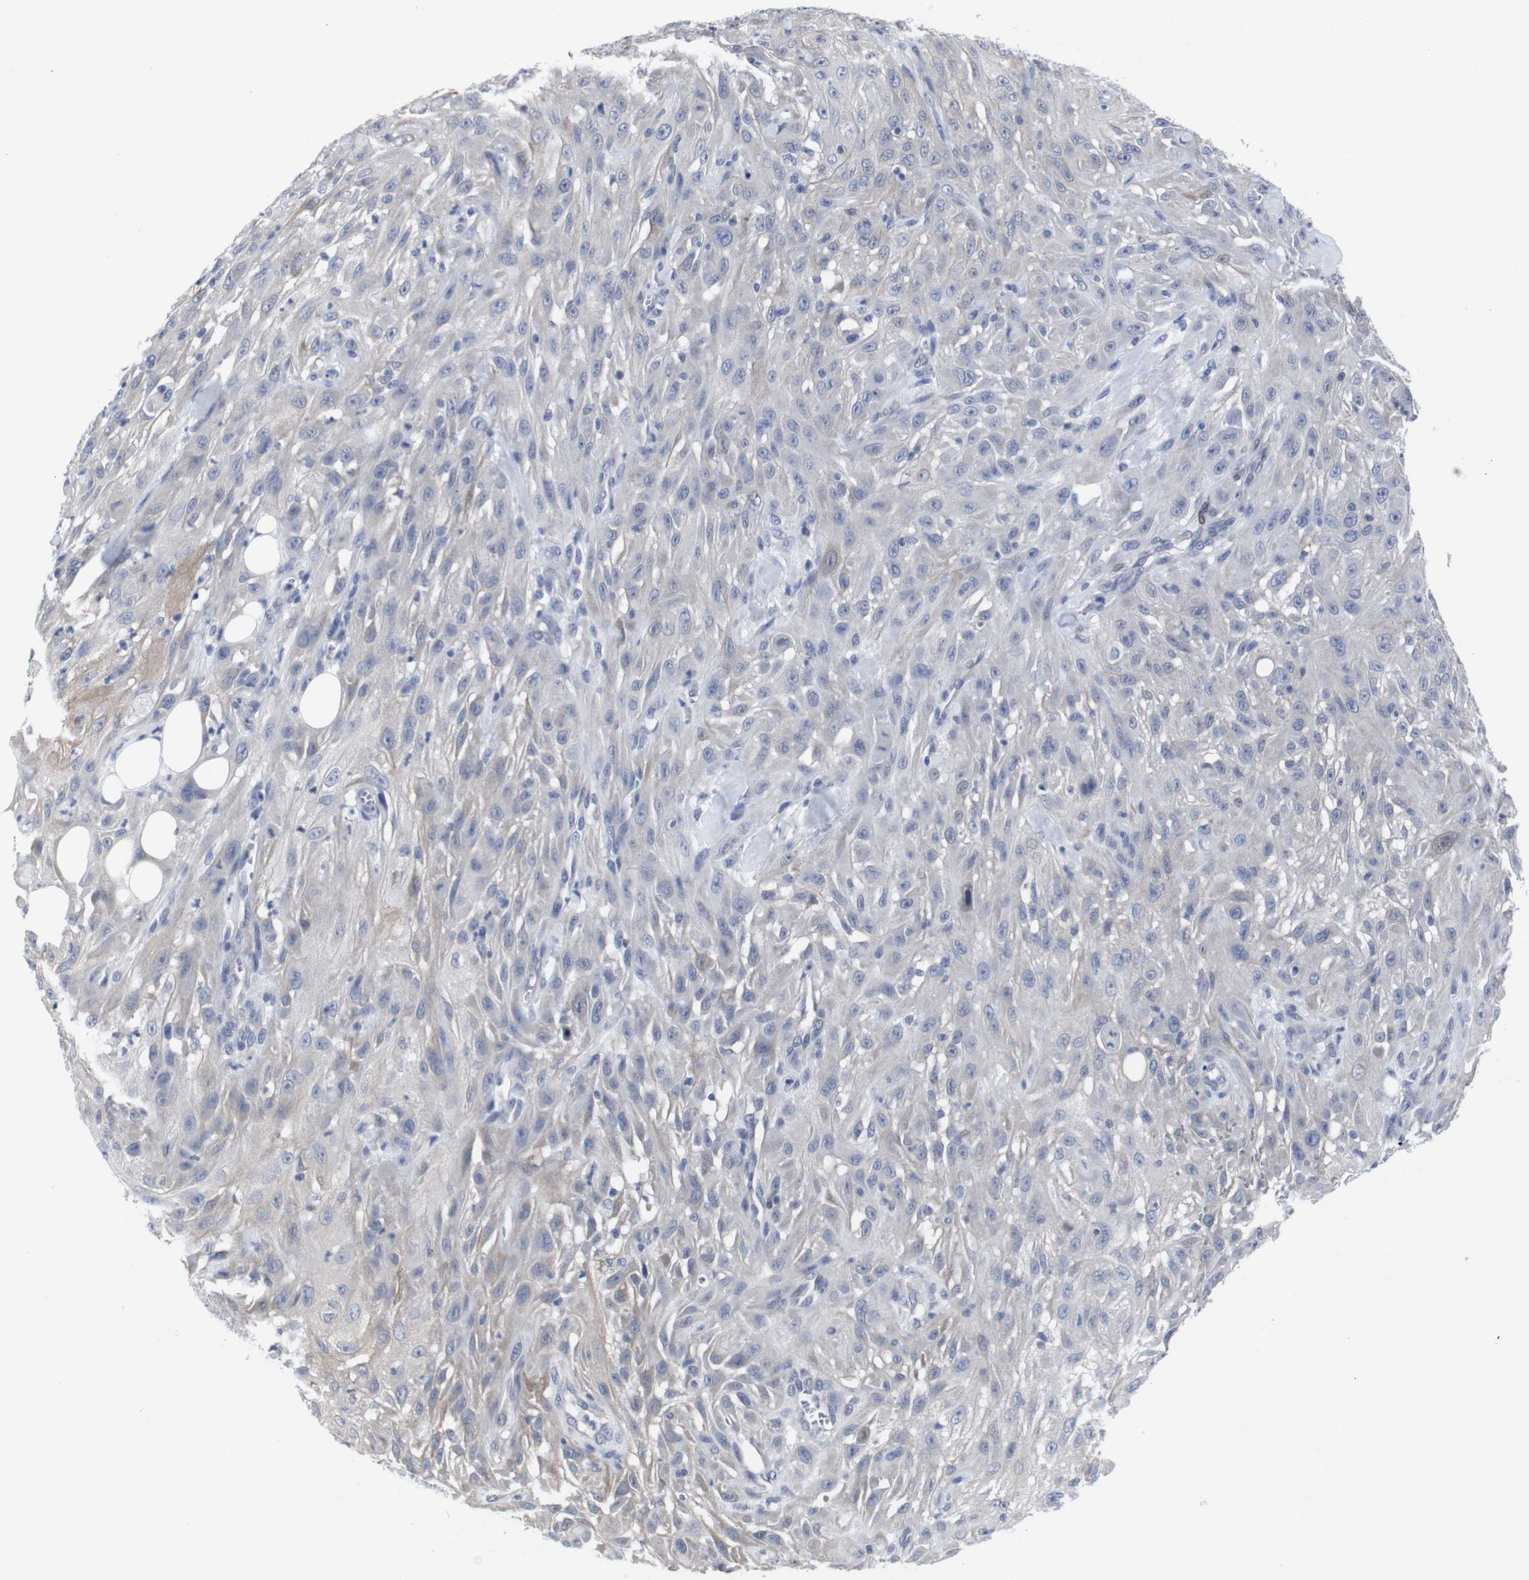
{"staining": {"intensity": "negative", "quantity": "none", "location": "none"}, "tissue": "skin cancer", "cell_type": "Tumor cells", "image_type": "cancer", "snomed": [{"axis": "morphology", "description": "Squamous cell carcinoma, NOS"}, {"axis": "topography", "description": "Skin"}], "caption": "IHC histopathology image of neoplastic tissue: human skin squamous cell carcinoma stained with DAB reveals no significant protein expression in tumor cells.", "gene": "SNCG", "patient": {"sex": "male", "age": 75}}